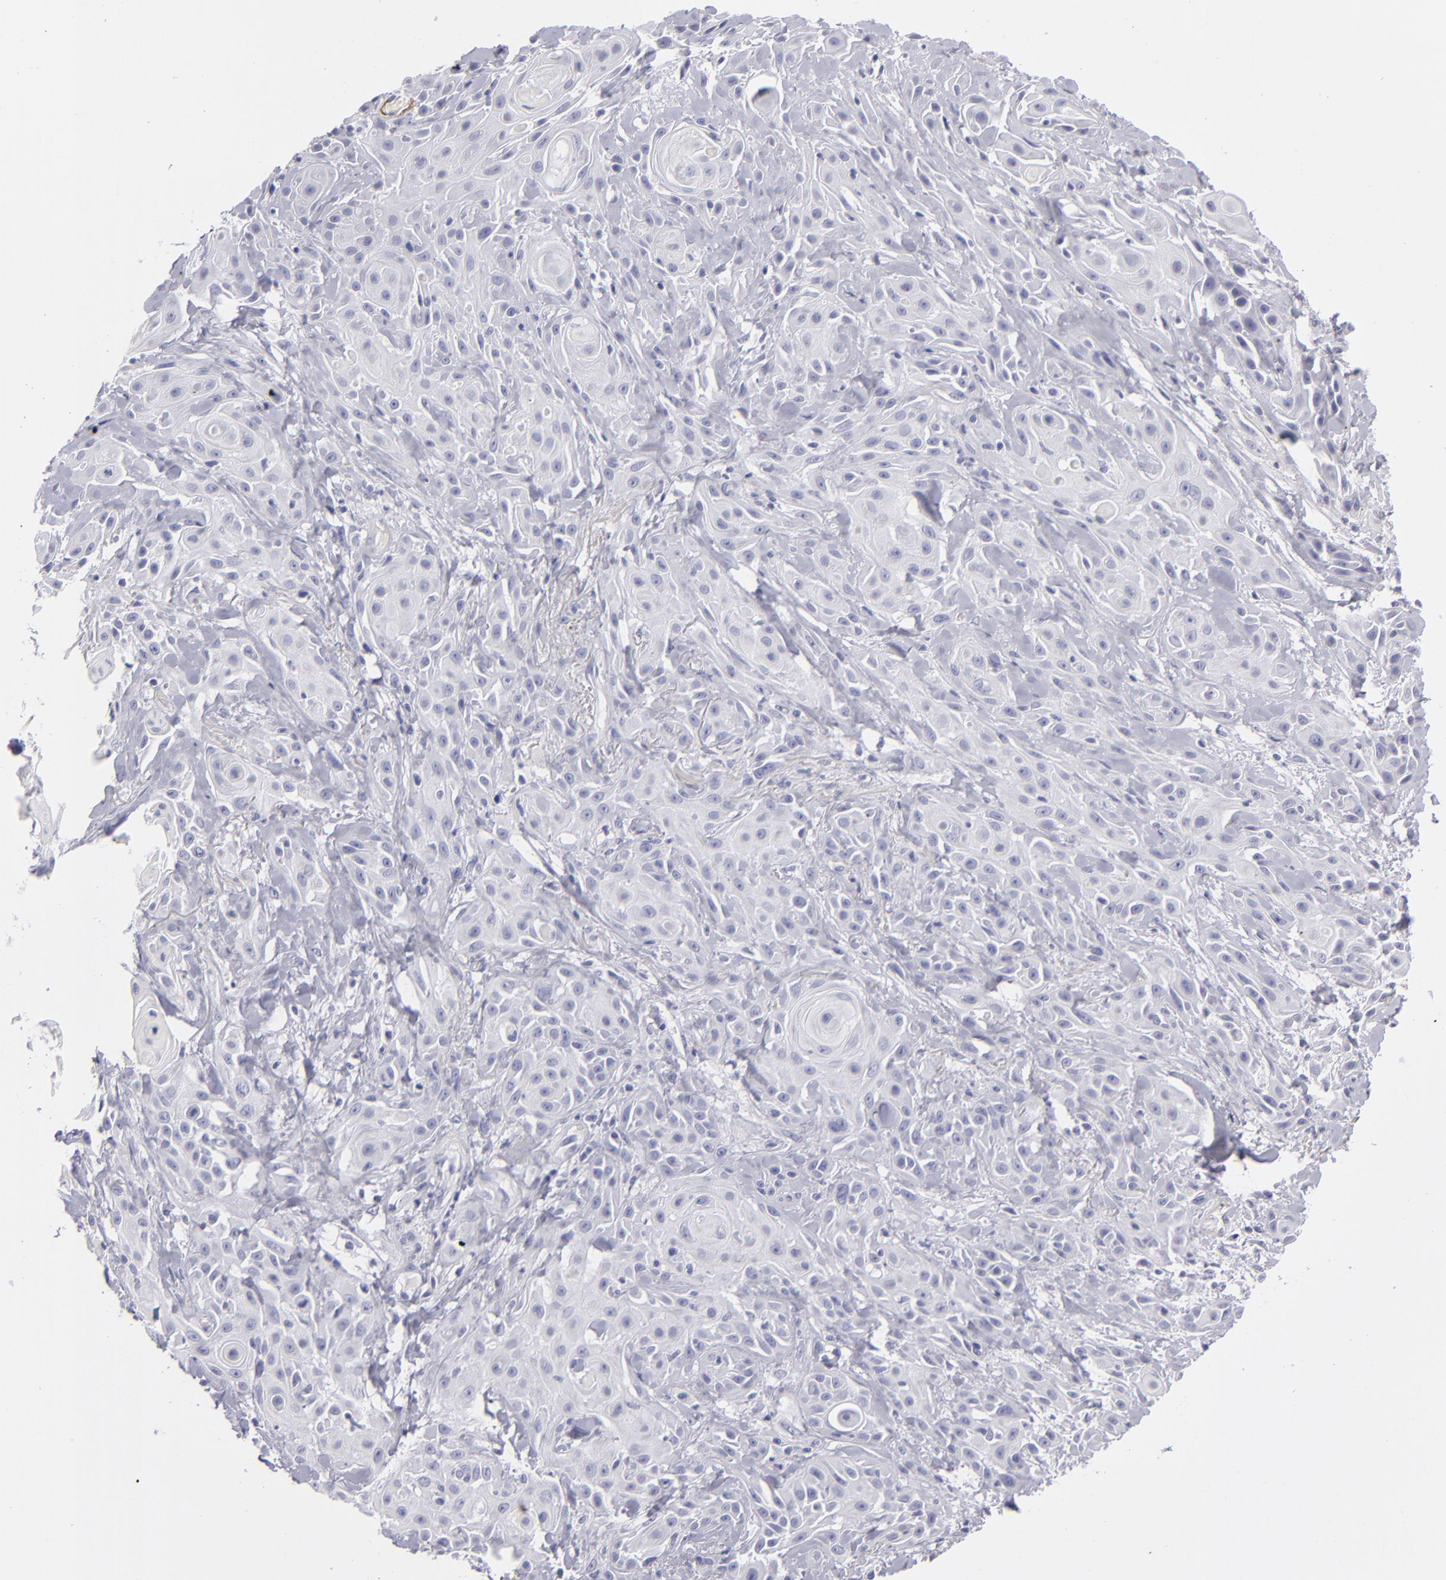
{"staining": {"intensity": "negative", "quantity": "none", "location": "none"}, "tissue": "skin cancer", "cell_type": "Tumor cells", "image_type": "cancer", "snomed": [{"axis": "morphology", "description": "Squamous cell carcinoma, NOS"}, {"axis": "topography", "description": "Skin"}, {"axis": "topography", "description": "Anal"}], "caption": "IHC histopathology image of neoplastic tissue: human squamous cell carcinoma (skin) stained with DAB (3,3'-diaminobenzidine) shows no significant protein positivity in tumor cells.", "gene": "MYH11", "patient": {"sex": "male", "age": 64}}